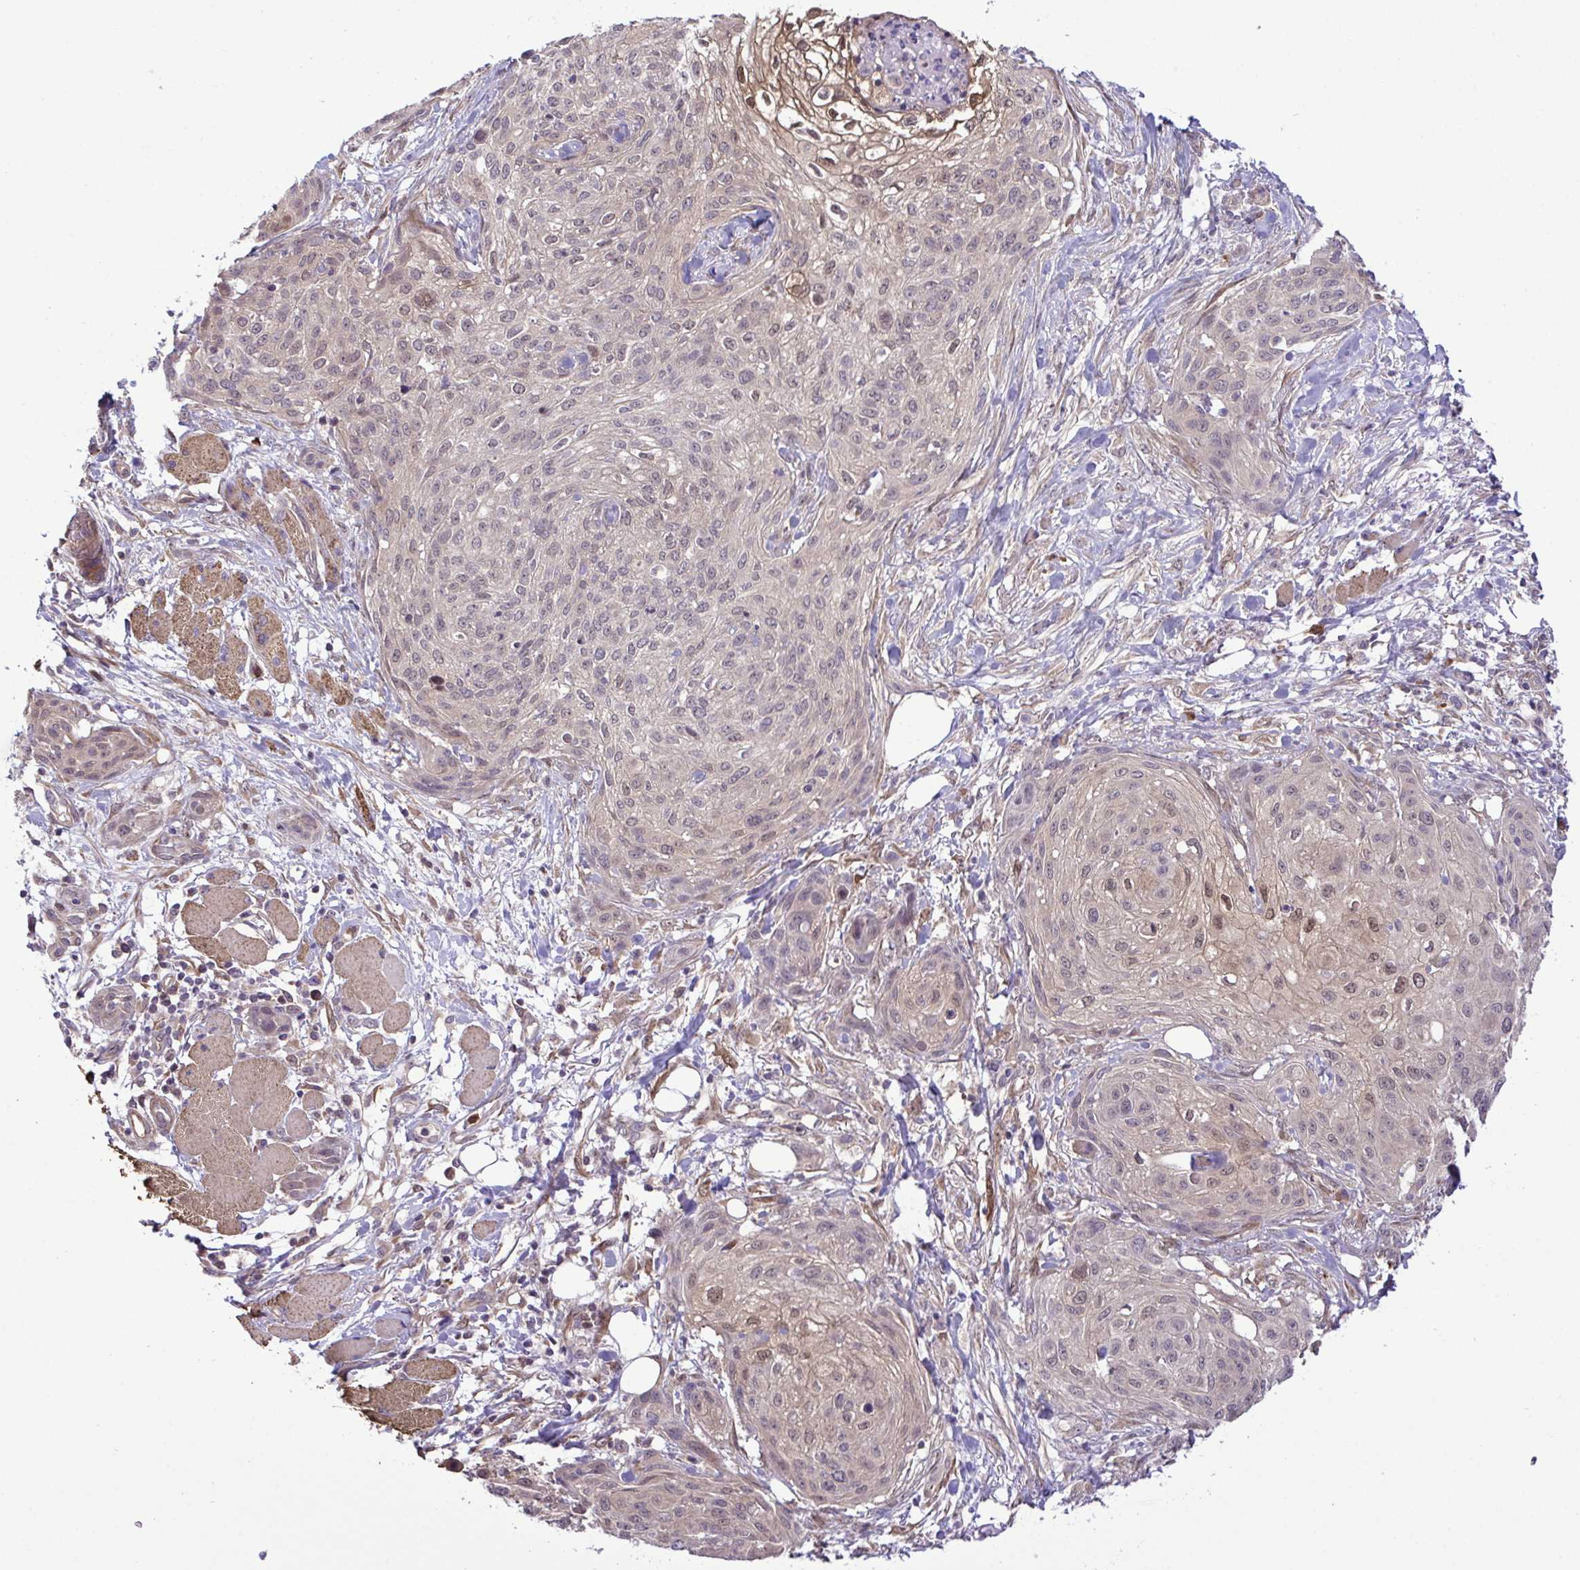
{"staining": {"intensity": "moderate", "quantity": "<25%", "location": "cytoplasmic/membranous,nuclear"}, "tissue": "skin cancer", "cell_type": "Tumor cells", "image_type": "cancer", "snomed": [{"axis": "morphology", "description": "Squamous cell carcinoma, NOS"}, {"axis": "topography", "description": "Skin"}], "caption": "A brown stain labels moderate cytoplasmic/membranous and nuclear positivity of a protein in skin cancer (squamous cell carcinoma) tumor cells.", "gene": "CMPK1", "patient": {"sex": "female", "age": 87}}